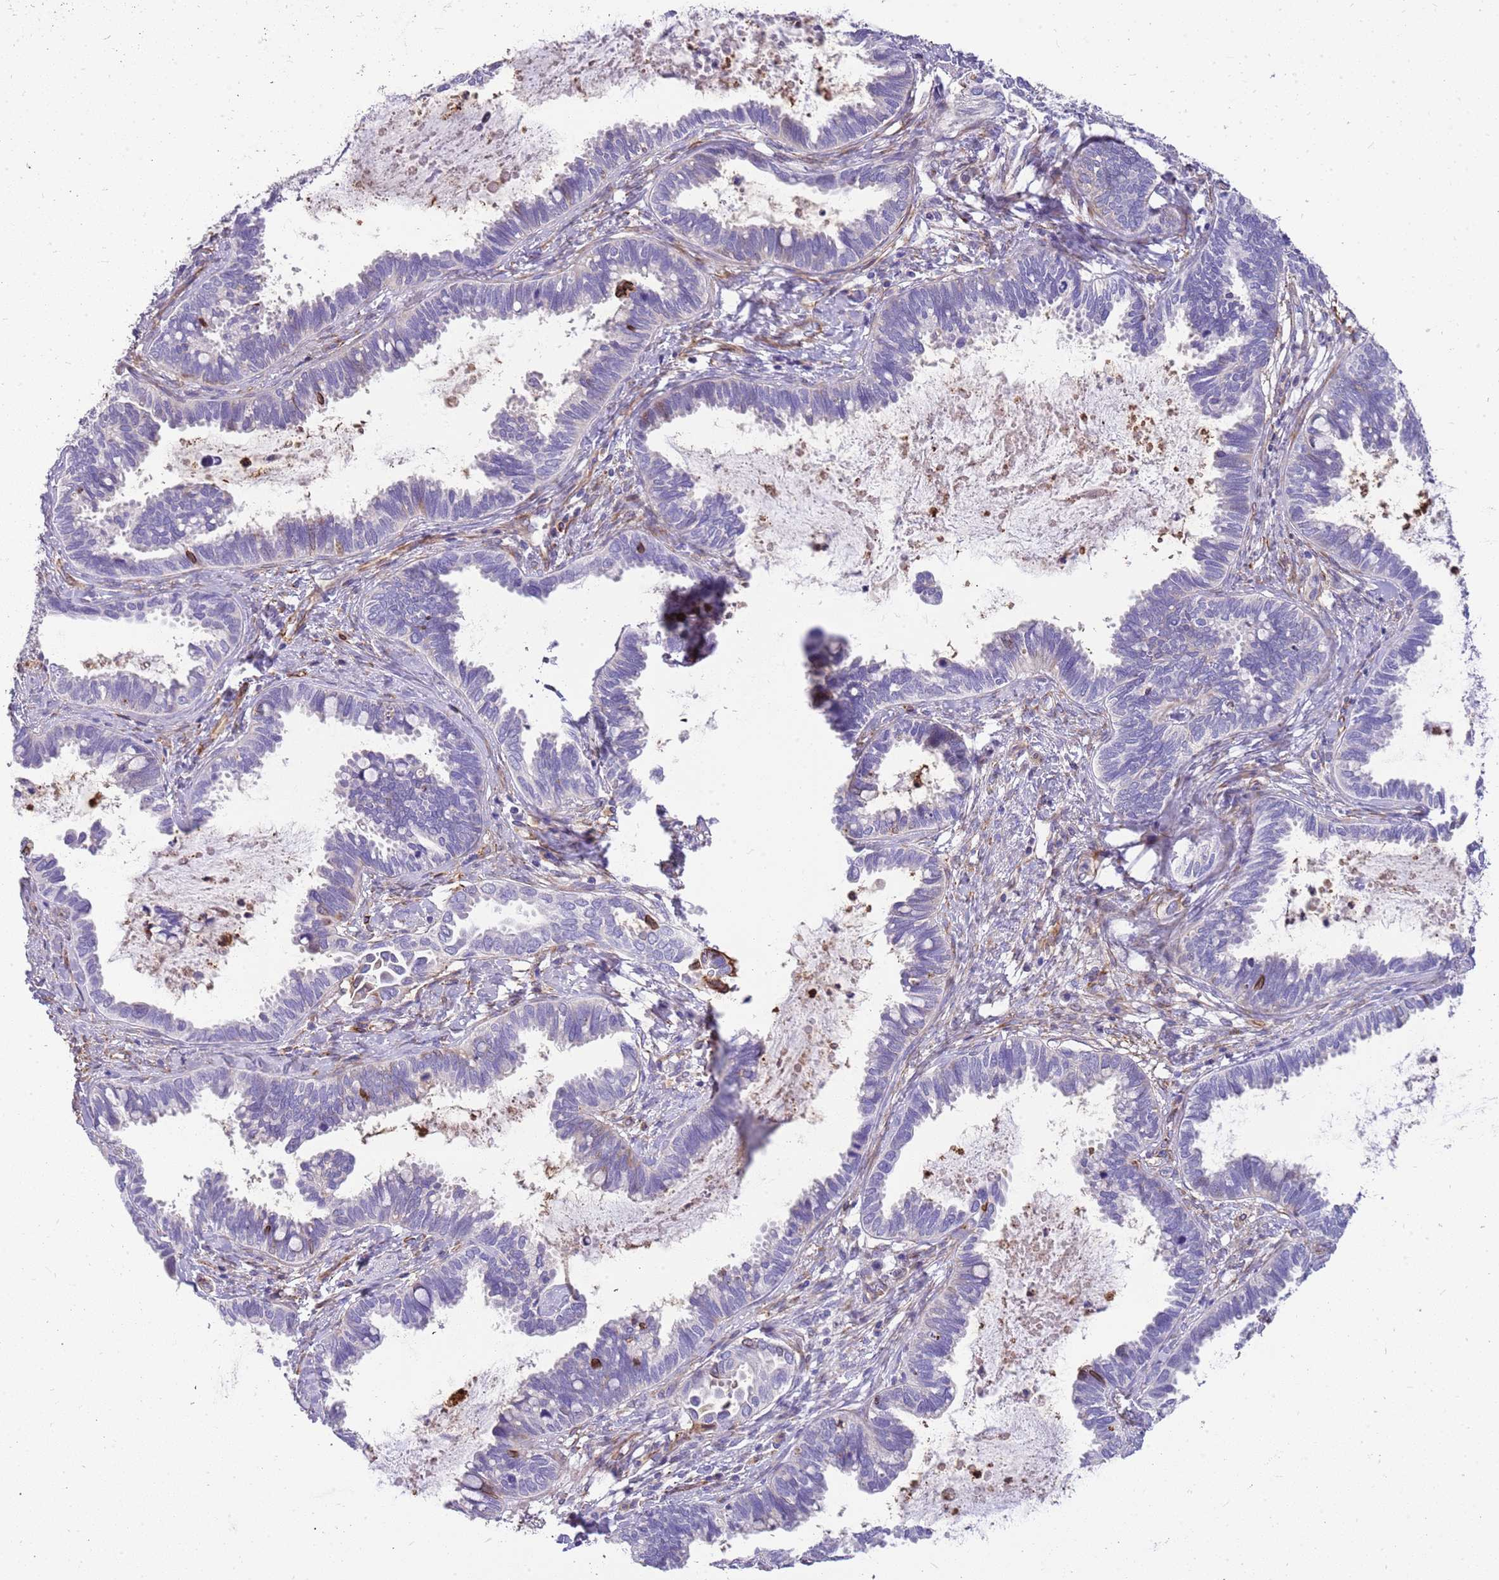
{"staining": {"intensity": "negative", "quantity": "none", "location": "none"}, "tissue": "cervical cancer", "cell_type": "Tumor cells", "image_type": "cancer", "snomed": [{"axis": "morphology", "description": "Adenocarcinoma, NOS"}, {"axis": "topography", "description": "Cervix"}], "caption": "High magnification brightfield microscopy of cervical cancer stained with DAB (3,3'-diaminobenzidine) (brown) and counterstained with hematoxylin (blue): tumor cells show no significant expression. (DAB (3,3'-diaminobenzidine) immunohistochemistry (IHC) with hematoxylin counter stain).", "gene": "ZDHHC1", "patient": {"sex": "female", "age": 37}}